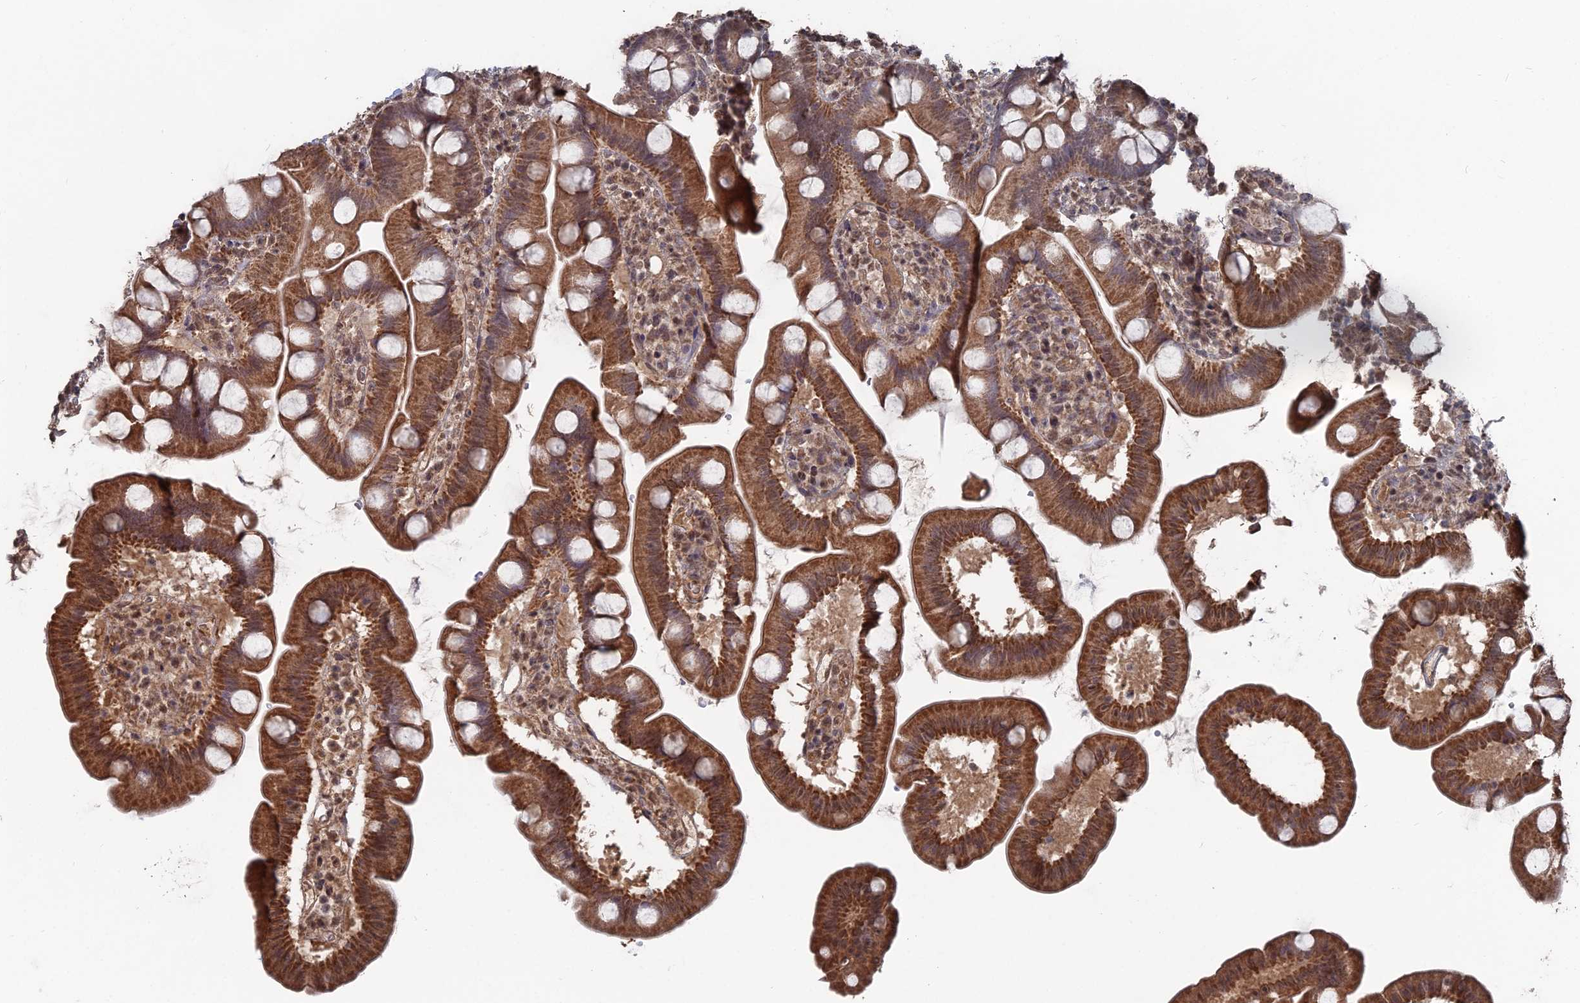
{"staining": {"intensity": "strong", "quantity": ">75%", "location": "cytoplasmic/membranous,nuclear"}, "tissue": "small intestine", "cell_type": "Glandular cells", "image_type": "normal", "snomed": [{"axis": "morphology", "description": "Normal tissue, NOS"}, {"axis": "topography", "description": "Small intestine"}], "caption": "Immunohistochemistry (IHC) staining of normal small intestine, which displays high levels of strong cytoplasmic/membranous,nuclear positivity in about >75% of glandular cells indicating strong cytoplasmic/membranous,nuclear protein positivity. The staining was performed using DAB (3,3'-diaminobenzidine) (brown) for protein detection and nuclei were counterstained in hematoxylin (blue).", "gene": "CCNP", "patient": {"sex": "female", "age": 68}}